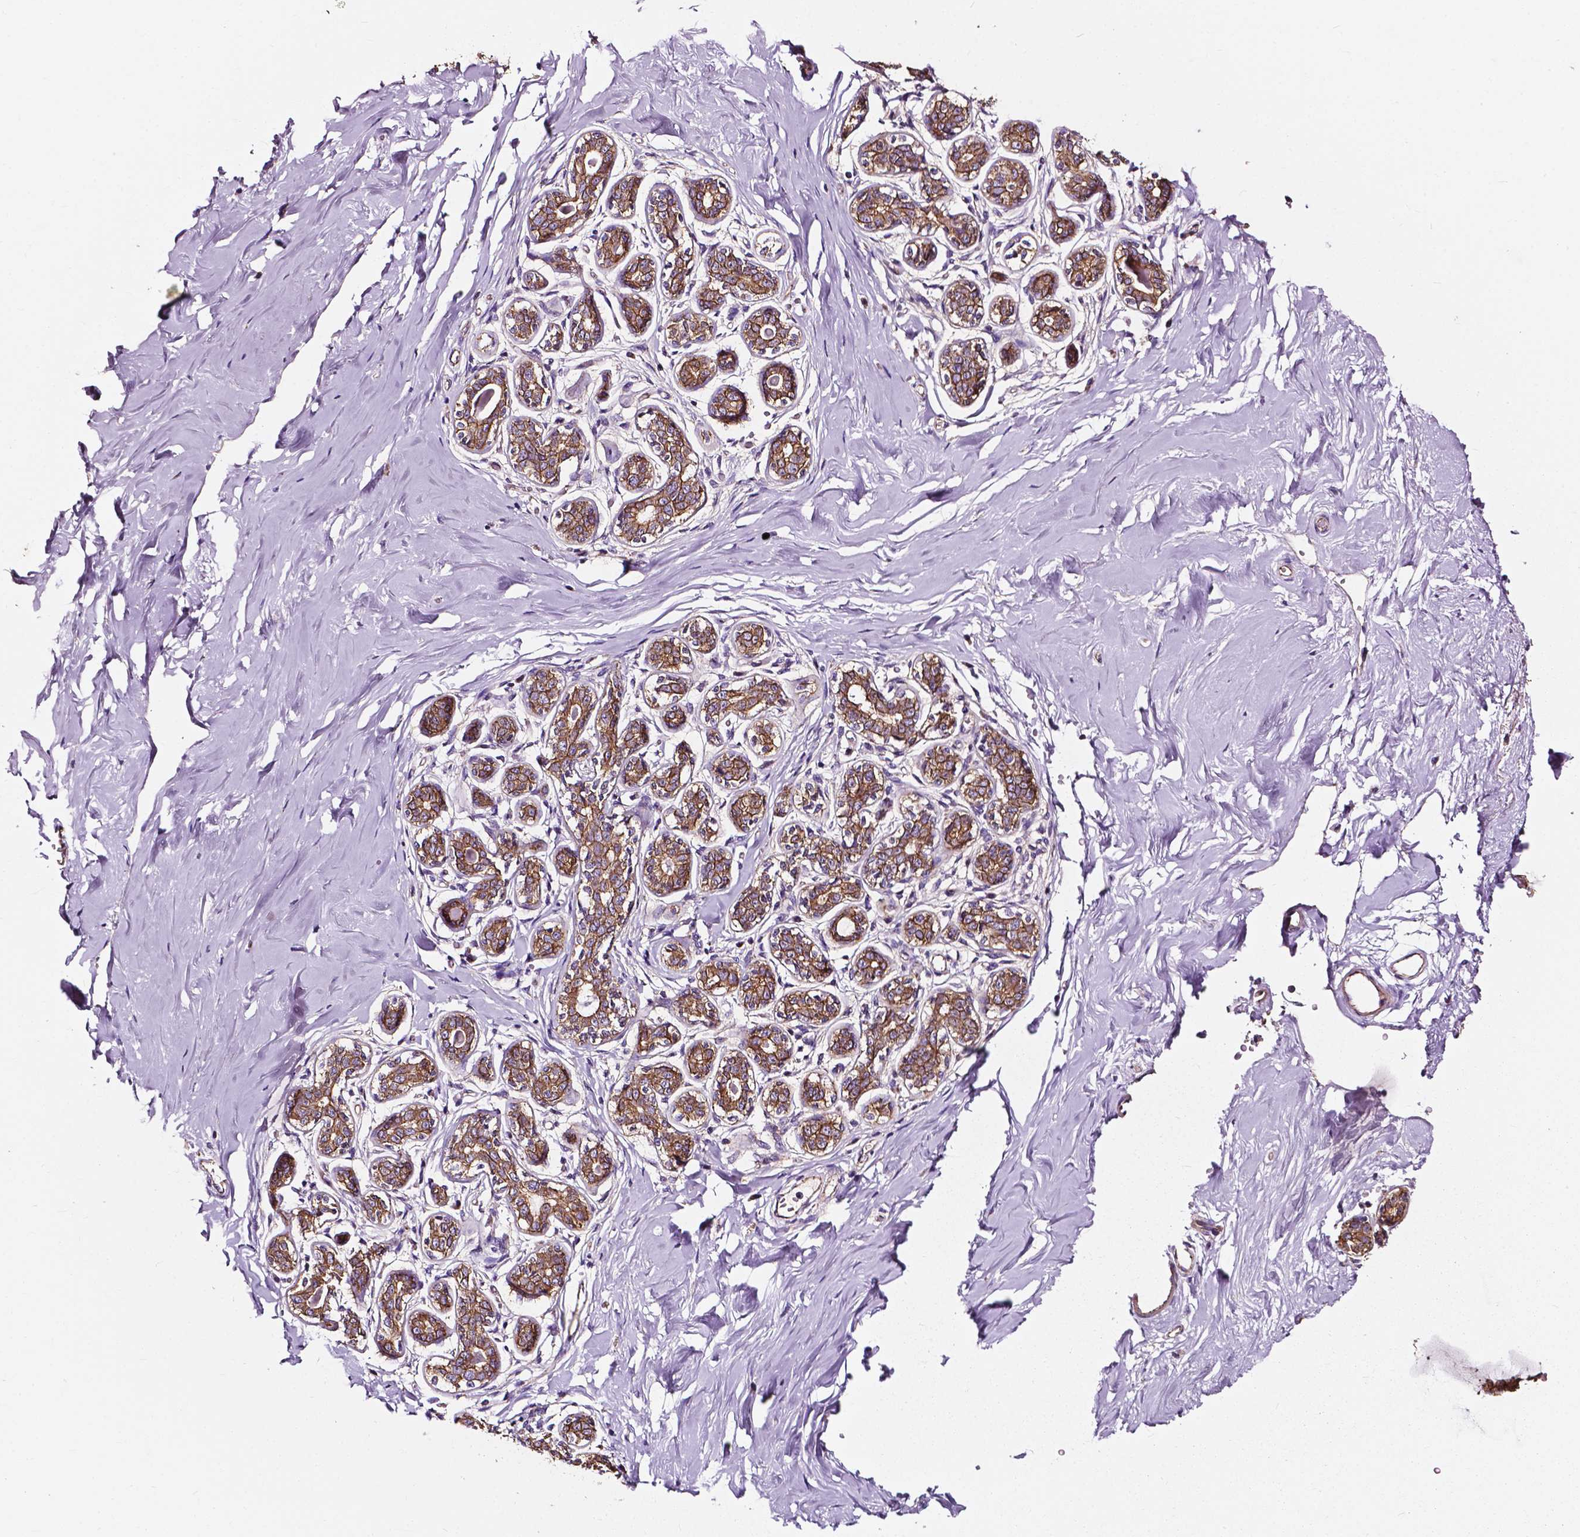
{"staining": {"intensity": "weak", "quantity": "25%-75%", "location": "cytoplasmic/membranous"}, "tissue": "breast", "cell_type": "Adipocytes", "image_type": "normal", "snomed": [{"axis": "morphology", "description": "Normal tissue, NOS"}, {"axis": "topography", "description": "Skin"}, {"axis": "topography", "description": "Breast"}], "caption": "Immunohistochemistry (IHC) of normal human breast demonstrates low levels of weak cytoplasmic/membranous expression in about 25%-75% of adipocytes.", "gene": "ATG16L1", "patient": {"sex": "female", "age": 43}}